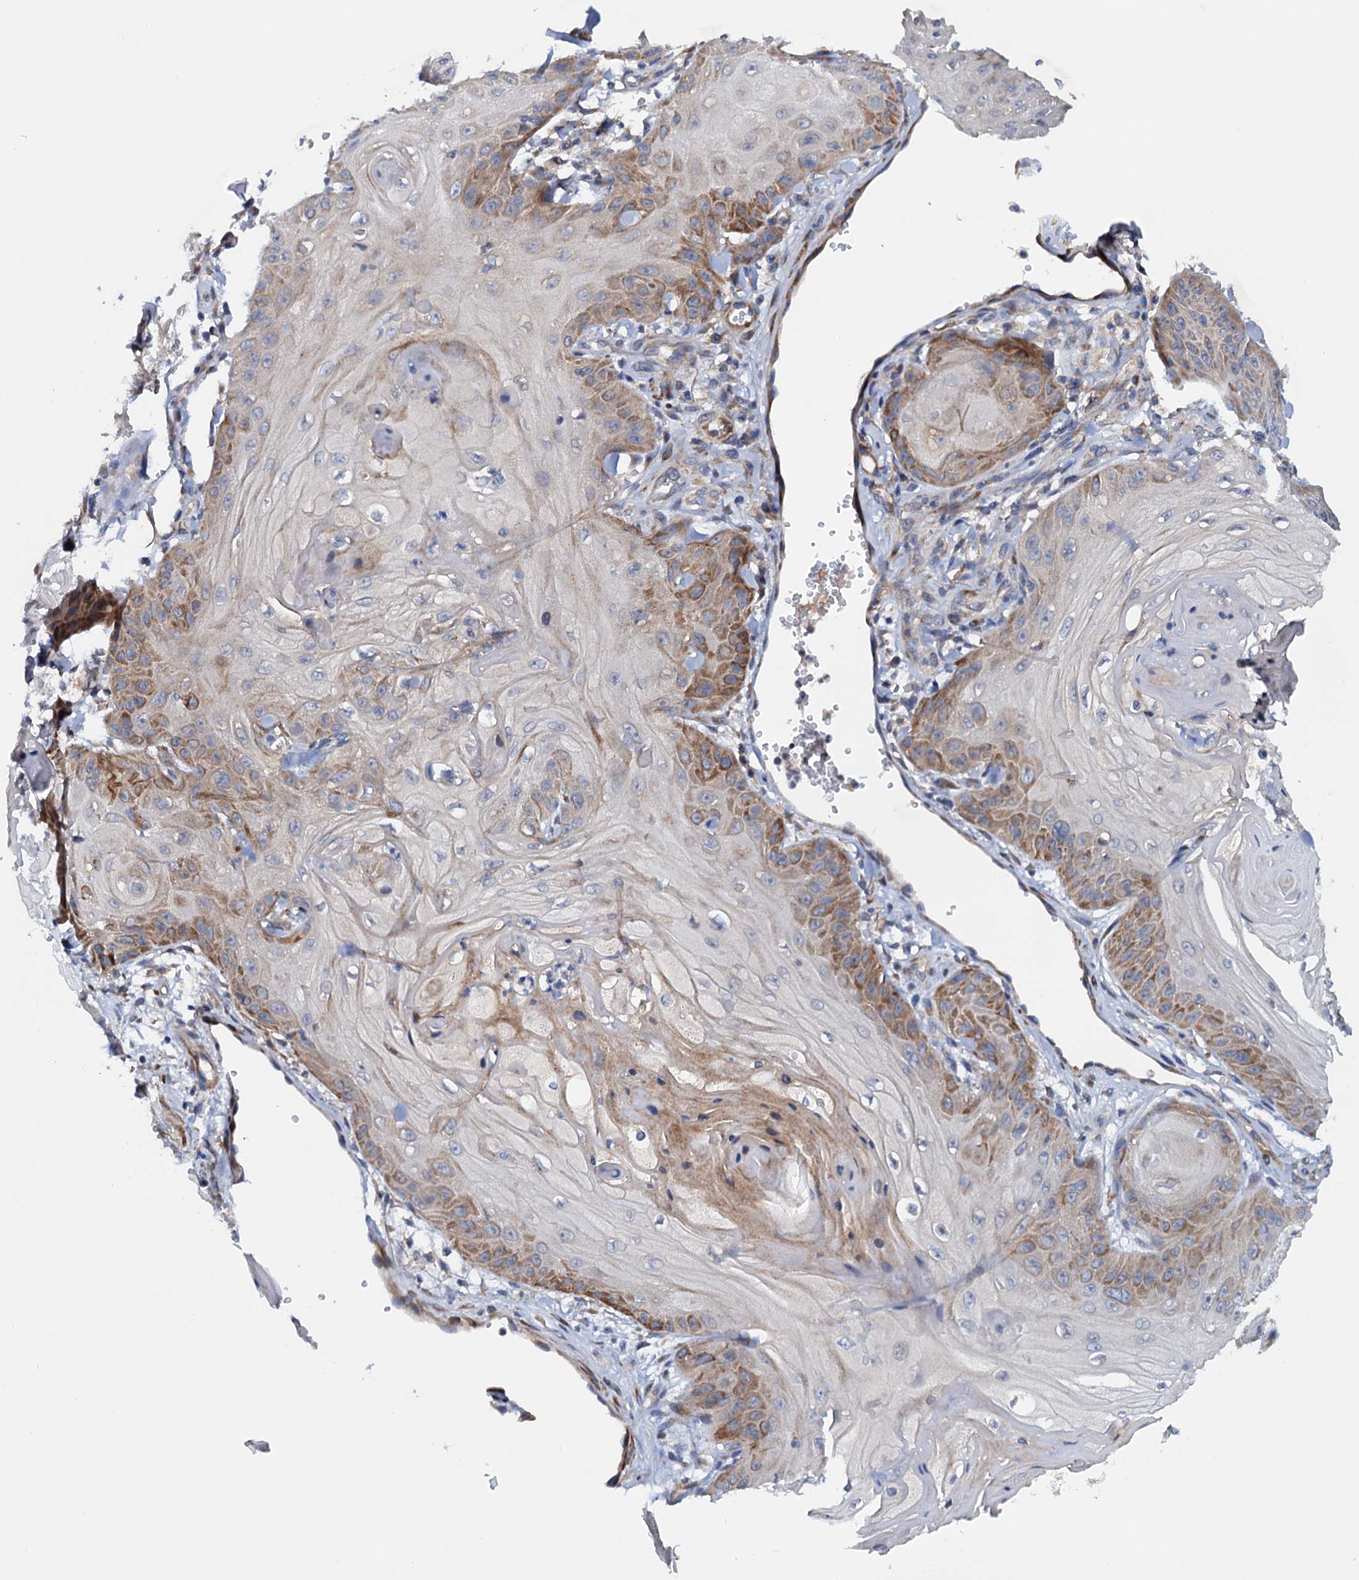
{"staining": {"intensity": "moderate", "quantity": "25%-75%", "location": "cytoplasmic/membranous"}, "tissue": "skin cancer", "cell_type": "Tumor cells", "image_type": "cancer", "snomed": [{"axis": "morphology", "description": "Squamous cell carcinoma, NOS"}, {"axis": "topography", "description": "Skin"}], "caption": "A brown stain highlights moderate cytoplasmic/membranous positivity of a protein in skin squamous cell carcinoma tumor cells. The protein of interest is stained brown, and the nuclei are stained in blue (DAB (3,3'-diaminobenzidine) IHC with brightfield microscopy, high magnification).", "gene": "RASSF9", "patient": {"sex": "male", "age": 74}}